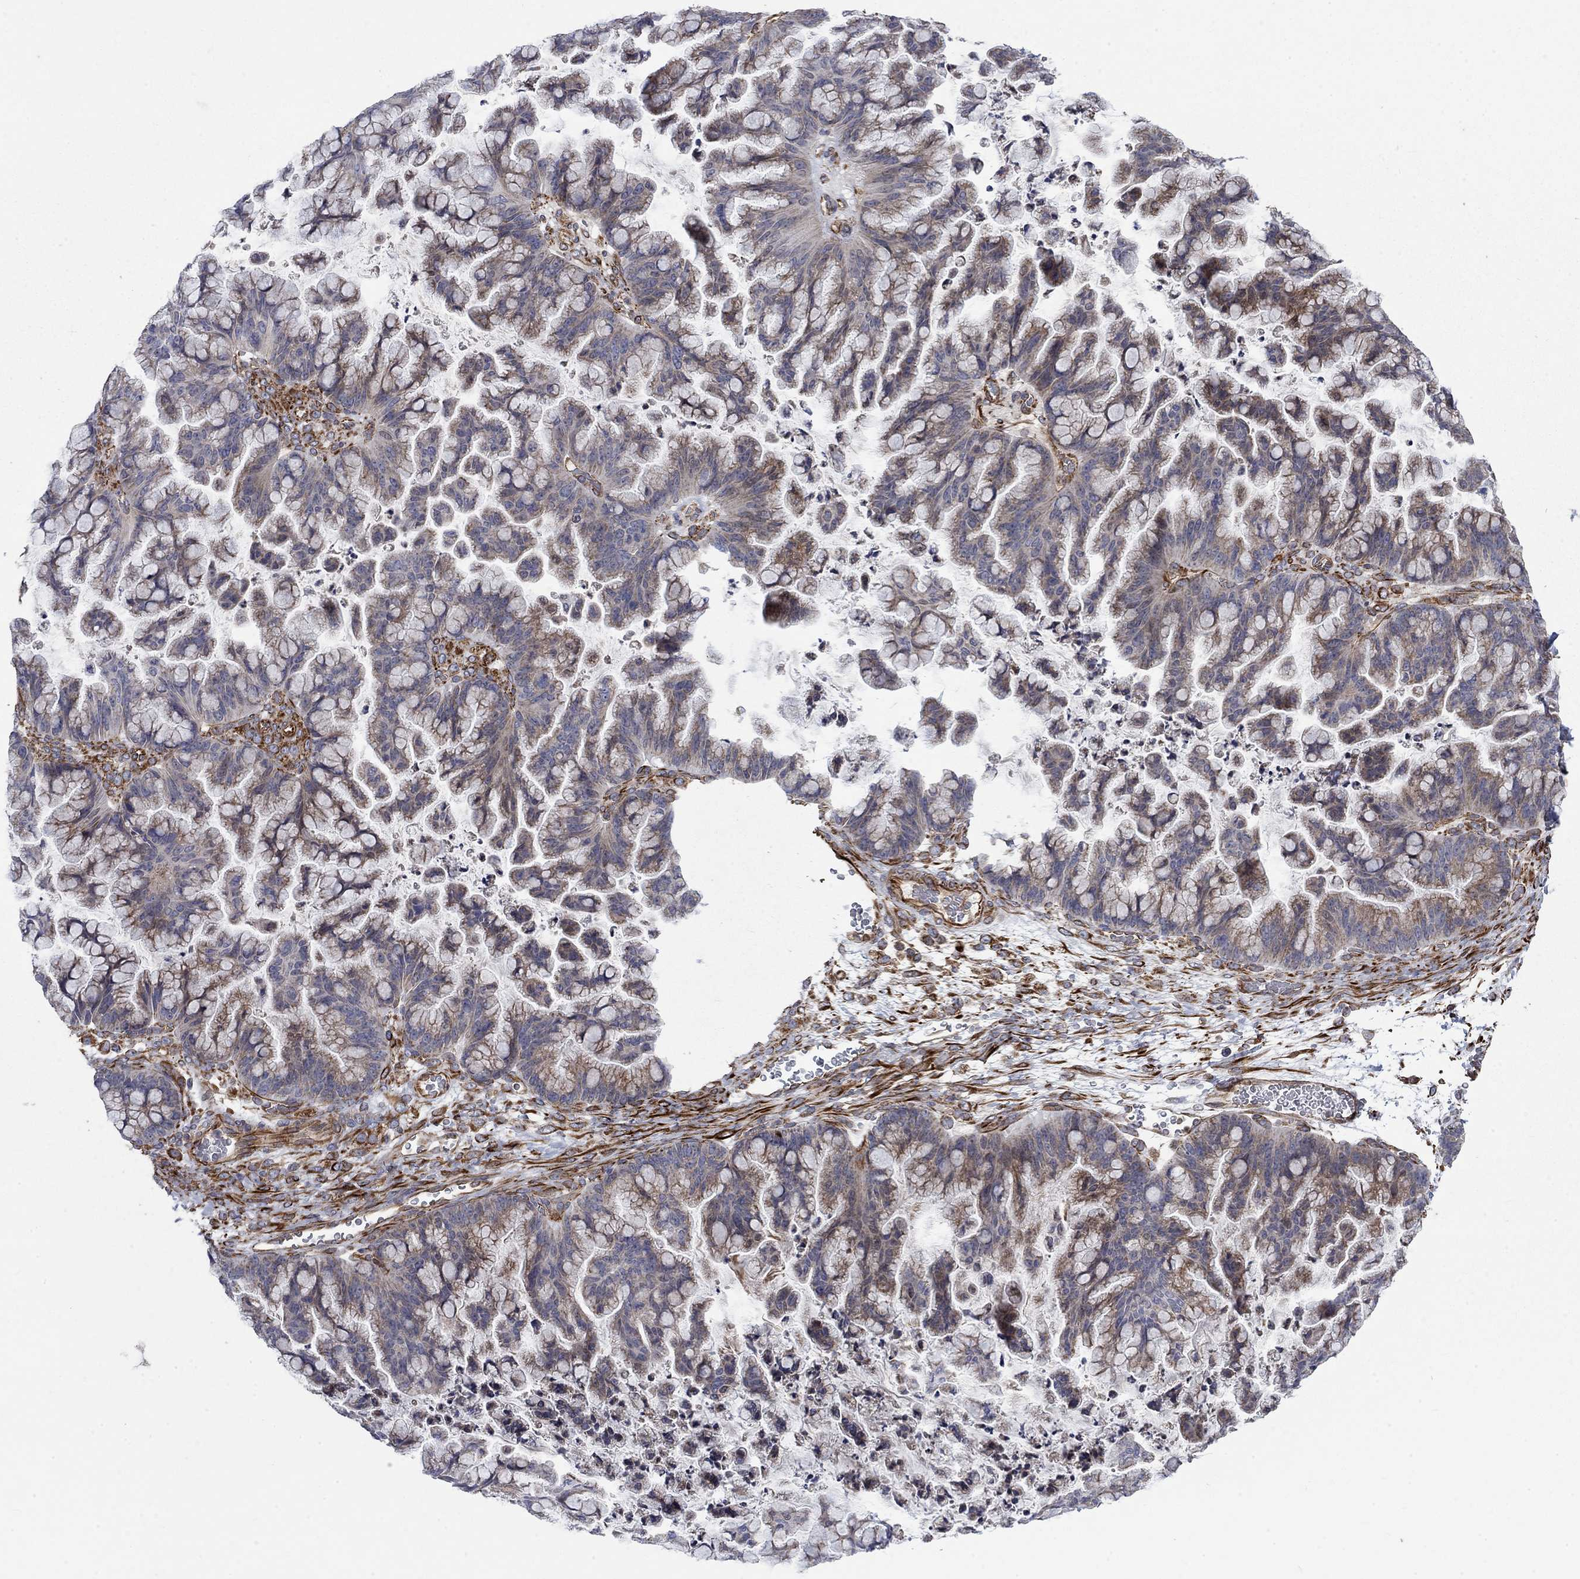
{"staining": {"intensity": "moderate", "quantity": "<25%", "location": "cytoplasmic/membranous"}, "tissue": "ovarian cancer", "cell_type": "Tumor cells", "image_type": "cancer", "snomed": [{"axis": "morphology", "description": "Cystadenocarcinoma, mucinous, NOS"}, {"axis": "topography", "description": "Ovary"}], "caption": "Immunohistochemical staining of human ovarian cancer reveals moderate cytoplasmic/membranous protein staining in approximately <25% of tumor cells.", "gene": "NDUFC1", "patient": {"sex": "female", "age": 67}}